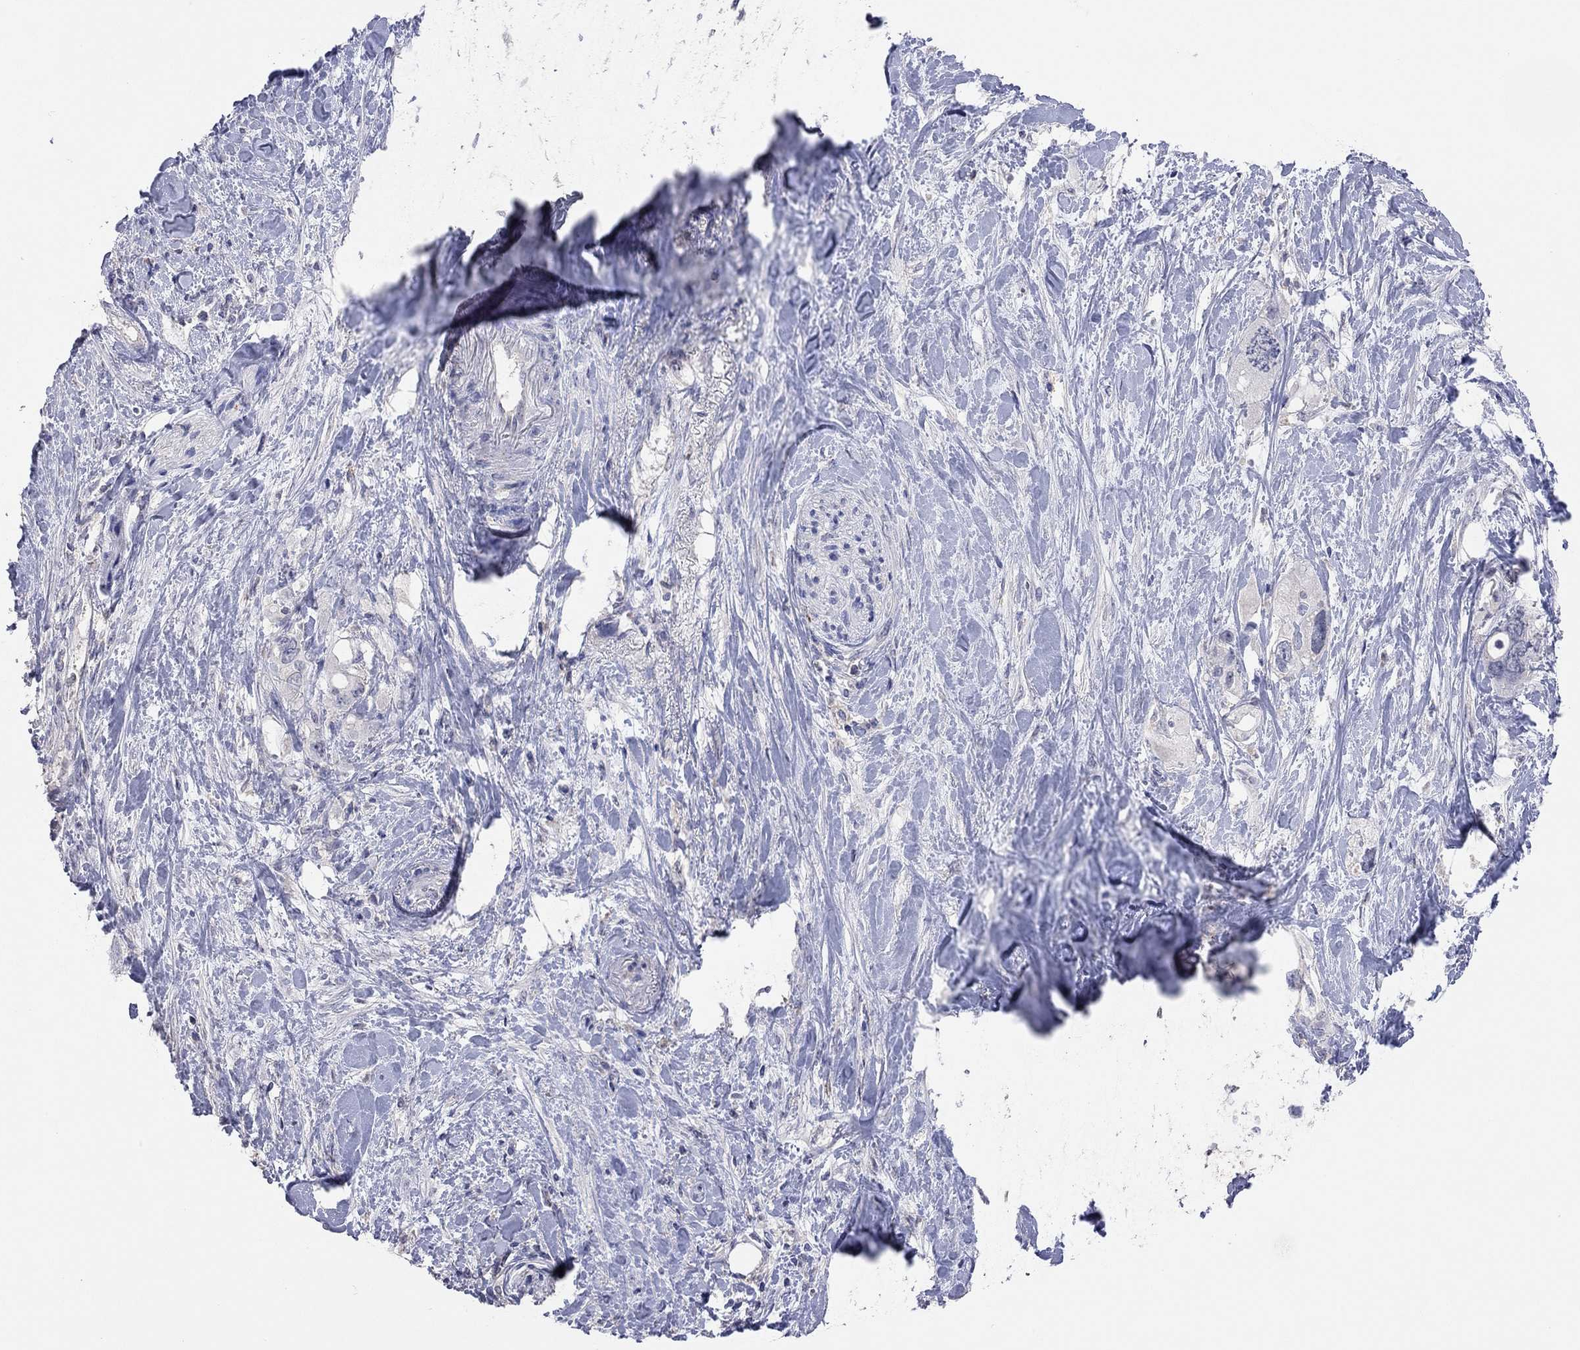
{"staining": {"intensity": "negative", "quantity": "none", "location": "none"}, "tissue": "pancreatic cancer", "cell_type": "Tumor cells", "image_type": "cancer", "snomed": [{"axis": "morphology", "description": "Adenocarcinoma, NOS"}, {"axis": "topography", "description": "Pancreas"}], "caption": "Tumor cells show no significant protein positivity in pancreatic adenocarcinoma.", "gene": "MMP13", "patient": {"sex": "female", "age": 56}}